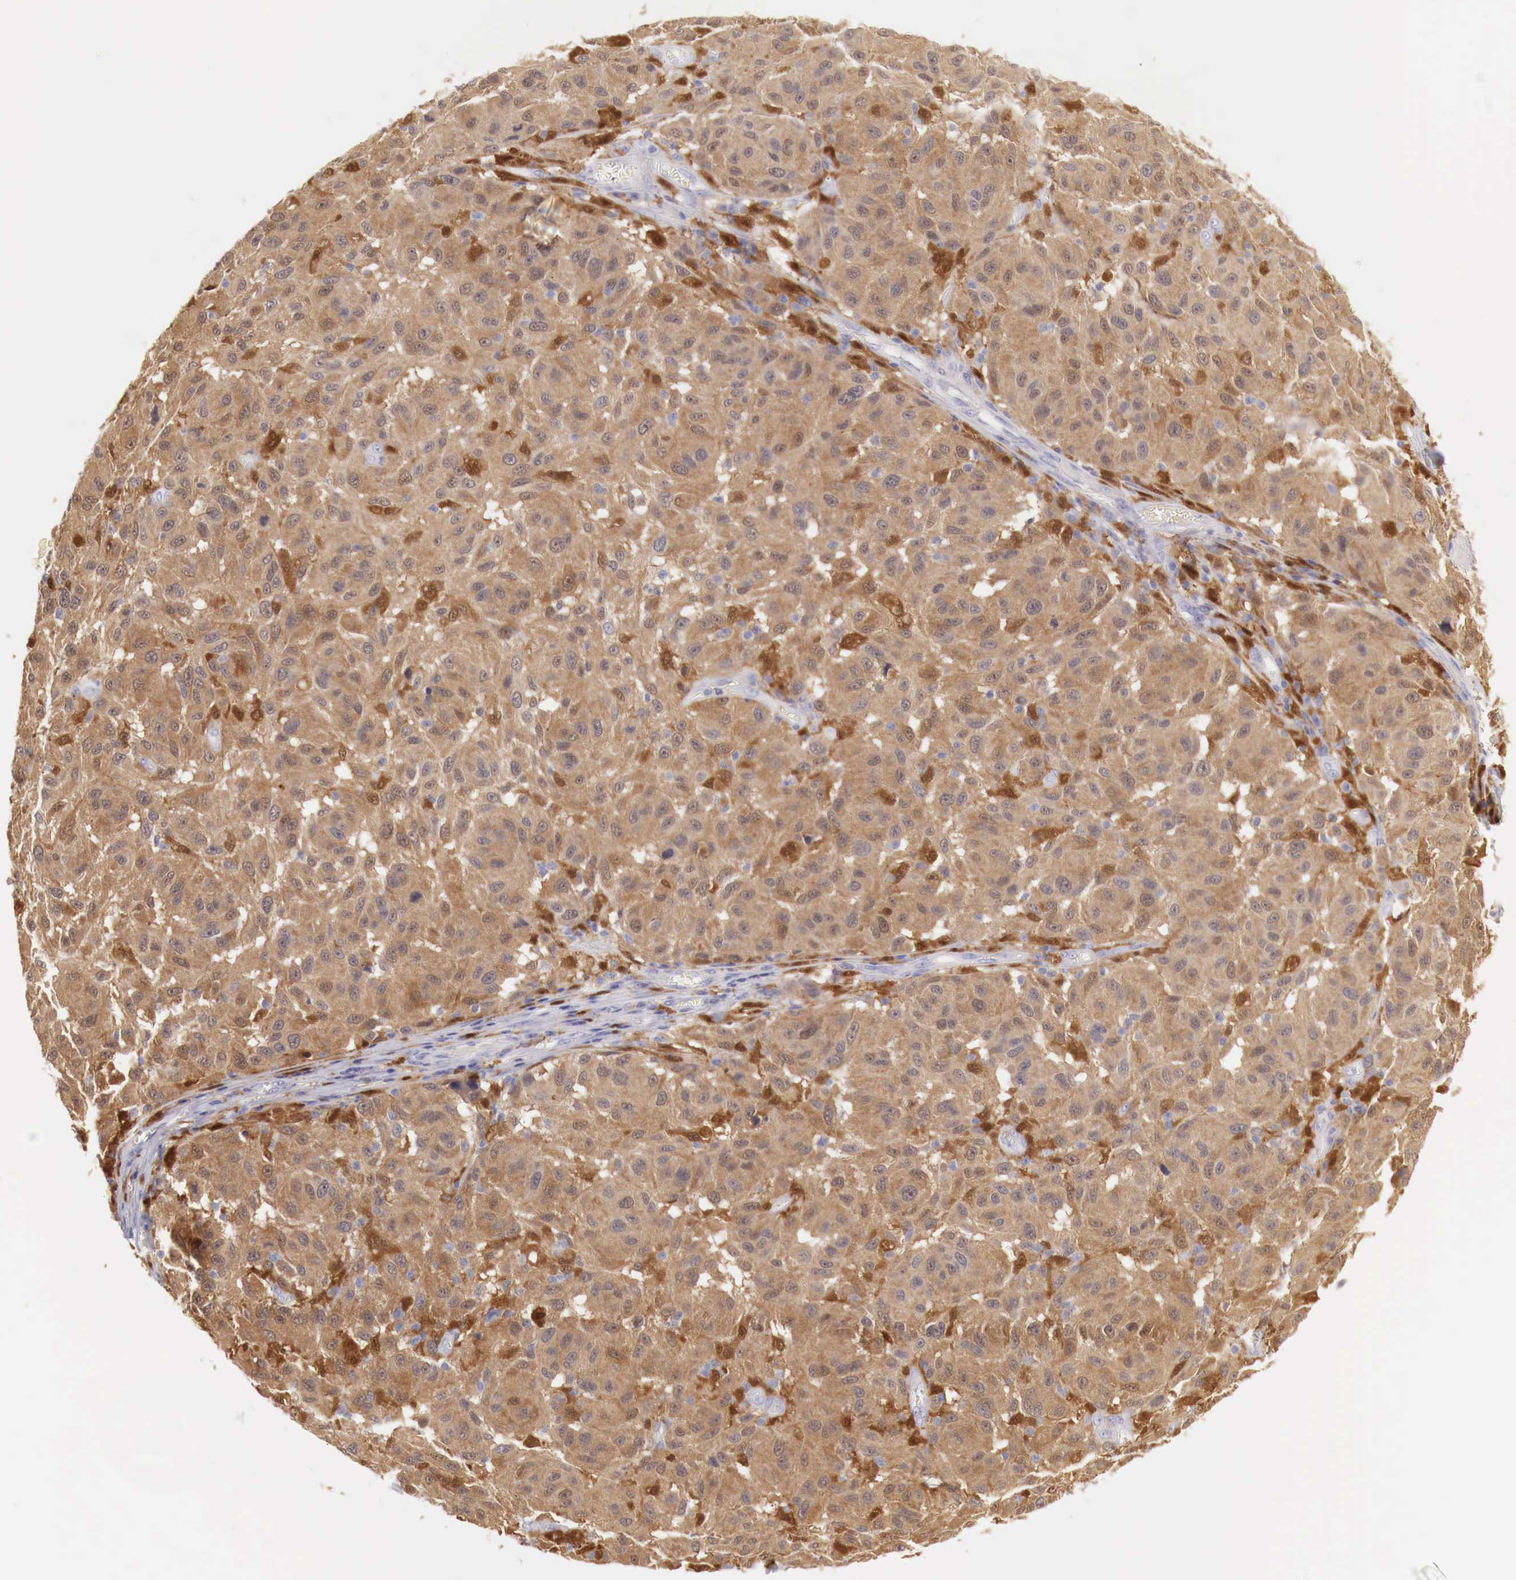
{"staining": {"intensity": "strong", "quantity": ">75%", "location": "cytoplasmic/membranous"}, "tissue": "melanoma", "cell_type": "Tumor cells", "image_type": "cancer", "snomed": [{"axis": "morphology", "description": "Malignant melanoma, NOS"}, {"axis": "topography", "description": "Skin"}], "caption": "A micrograph of human malignant melanoma stained for a protein shows strong cytoplasmic/membranous brown staining in tumor cells.", "gene": "RENBP", "patient": {"sex": "female", "age": 77}}